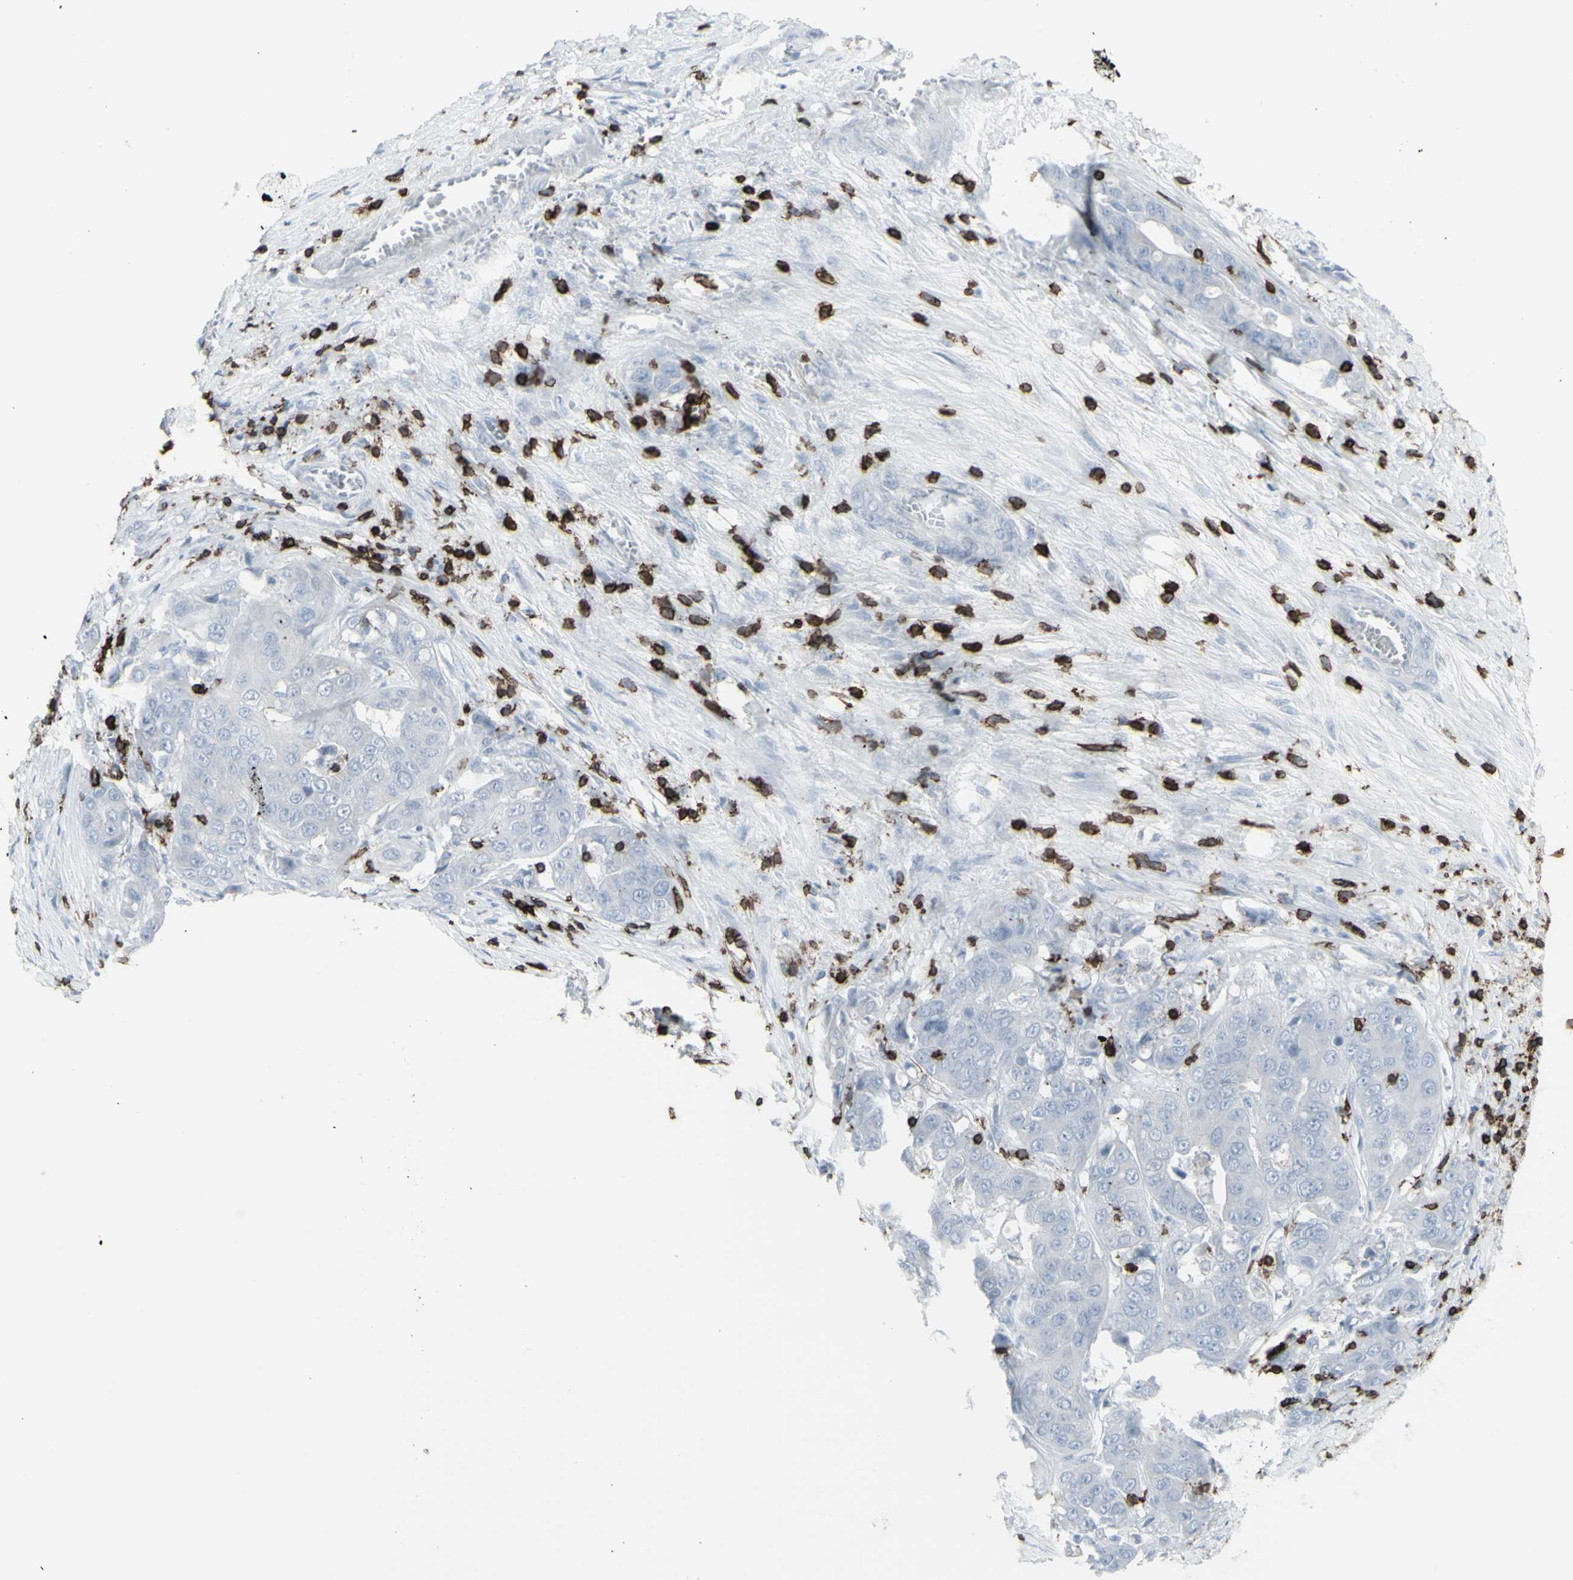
{"staining": {"intensity": "negative", "quantity": "none", "location": "none"}, "tissue": "liver cancer", "cell_type": "Tumor cells", "image_type": "cancer", "snomed": [{"axis": "morphology", "description": "Cholangiocarcinoma"}, {"axis": "topography", "description": "Liver"}], "caption": "This is an IHC photomicrograph of human liver cancer (cholangiocarcinoma). There is no expression in tumor cells.", "gene": "CD247", "patient": {"sex": "female", "age": 52}}